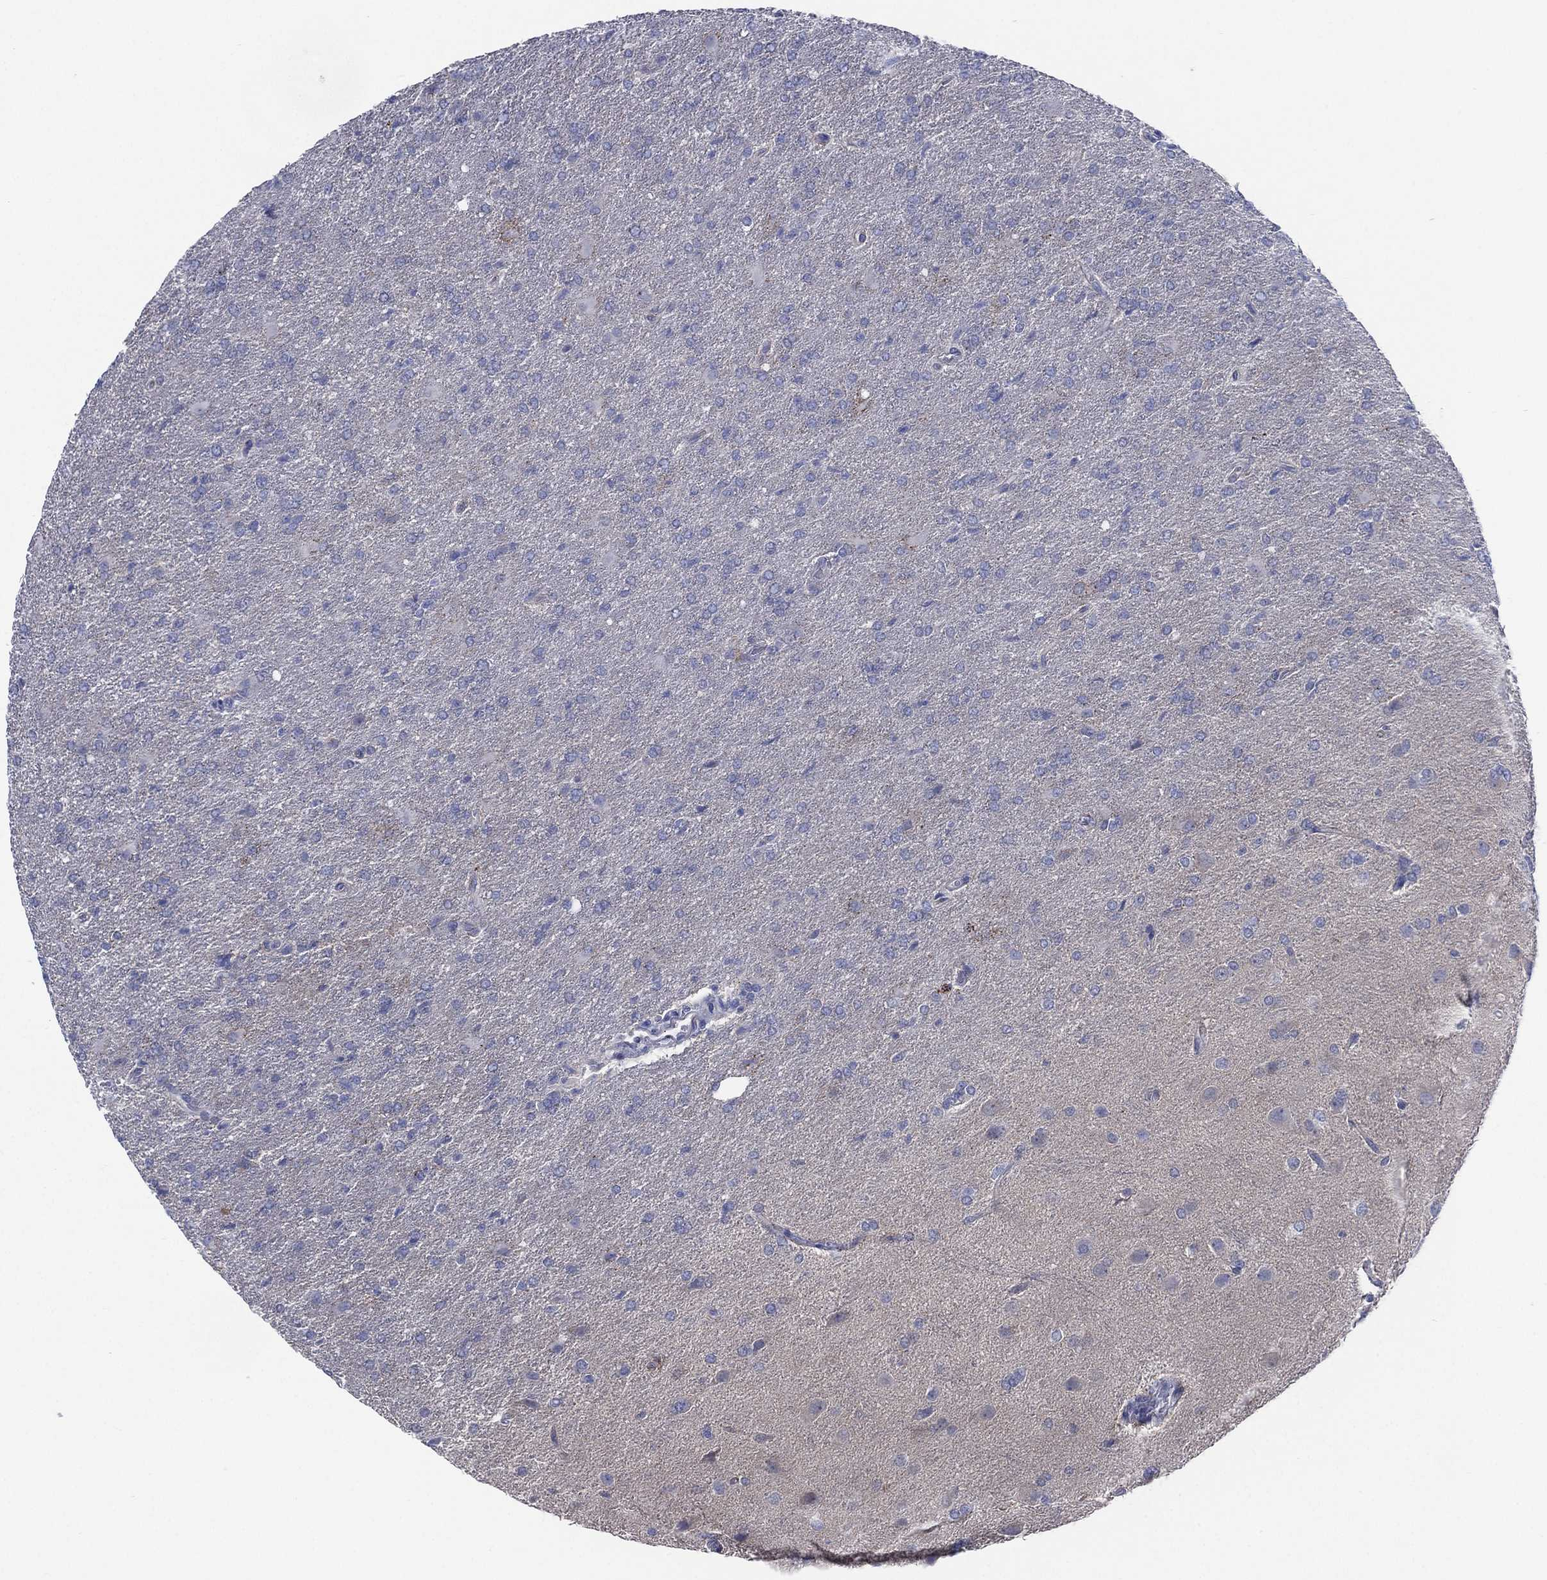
{"staining": {"intensity": "negative", "quantity": "none", "location": "none"}, "tissue": "glioma", "cell_type": "Tumor cells", "image_type": "cancer", "snomed": [{"axis": "morphology", "description": "Glioma, malignant, High grade"}, {"axis": "topography", "description": "Brain"}], "caption": "Immunohistochemistry histopathology image of high-grade glioma (malignant) stained for a protein (brown), which shows no positivity in tumor cells. (DAB (3,3'-diaminobenzidine) IHC, high magnification).", "gene": "C5orf46", "patient": {"sex": "male", "age": 68}}